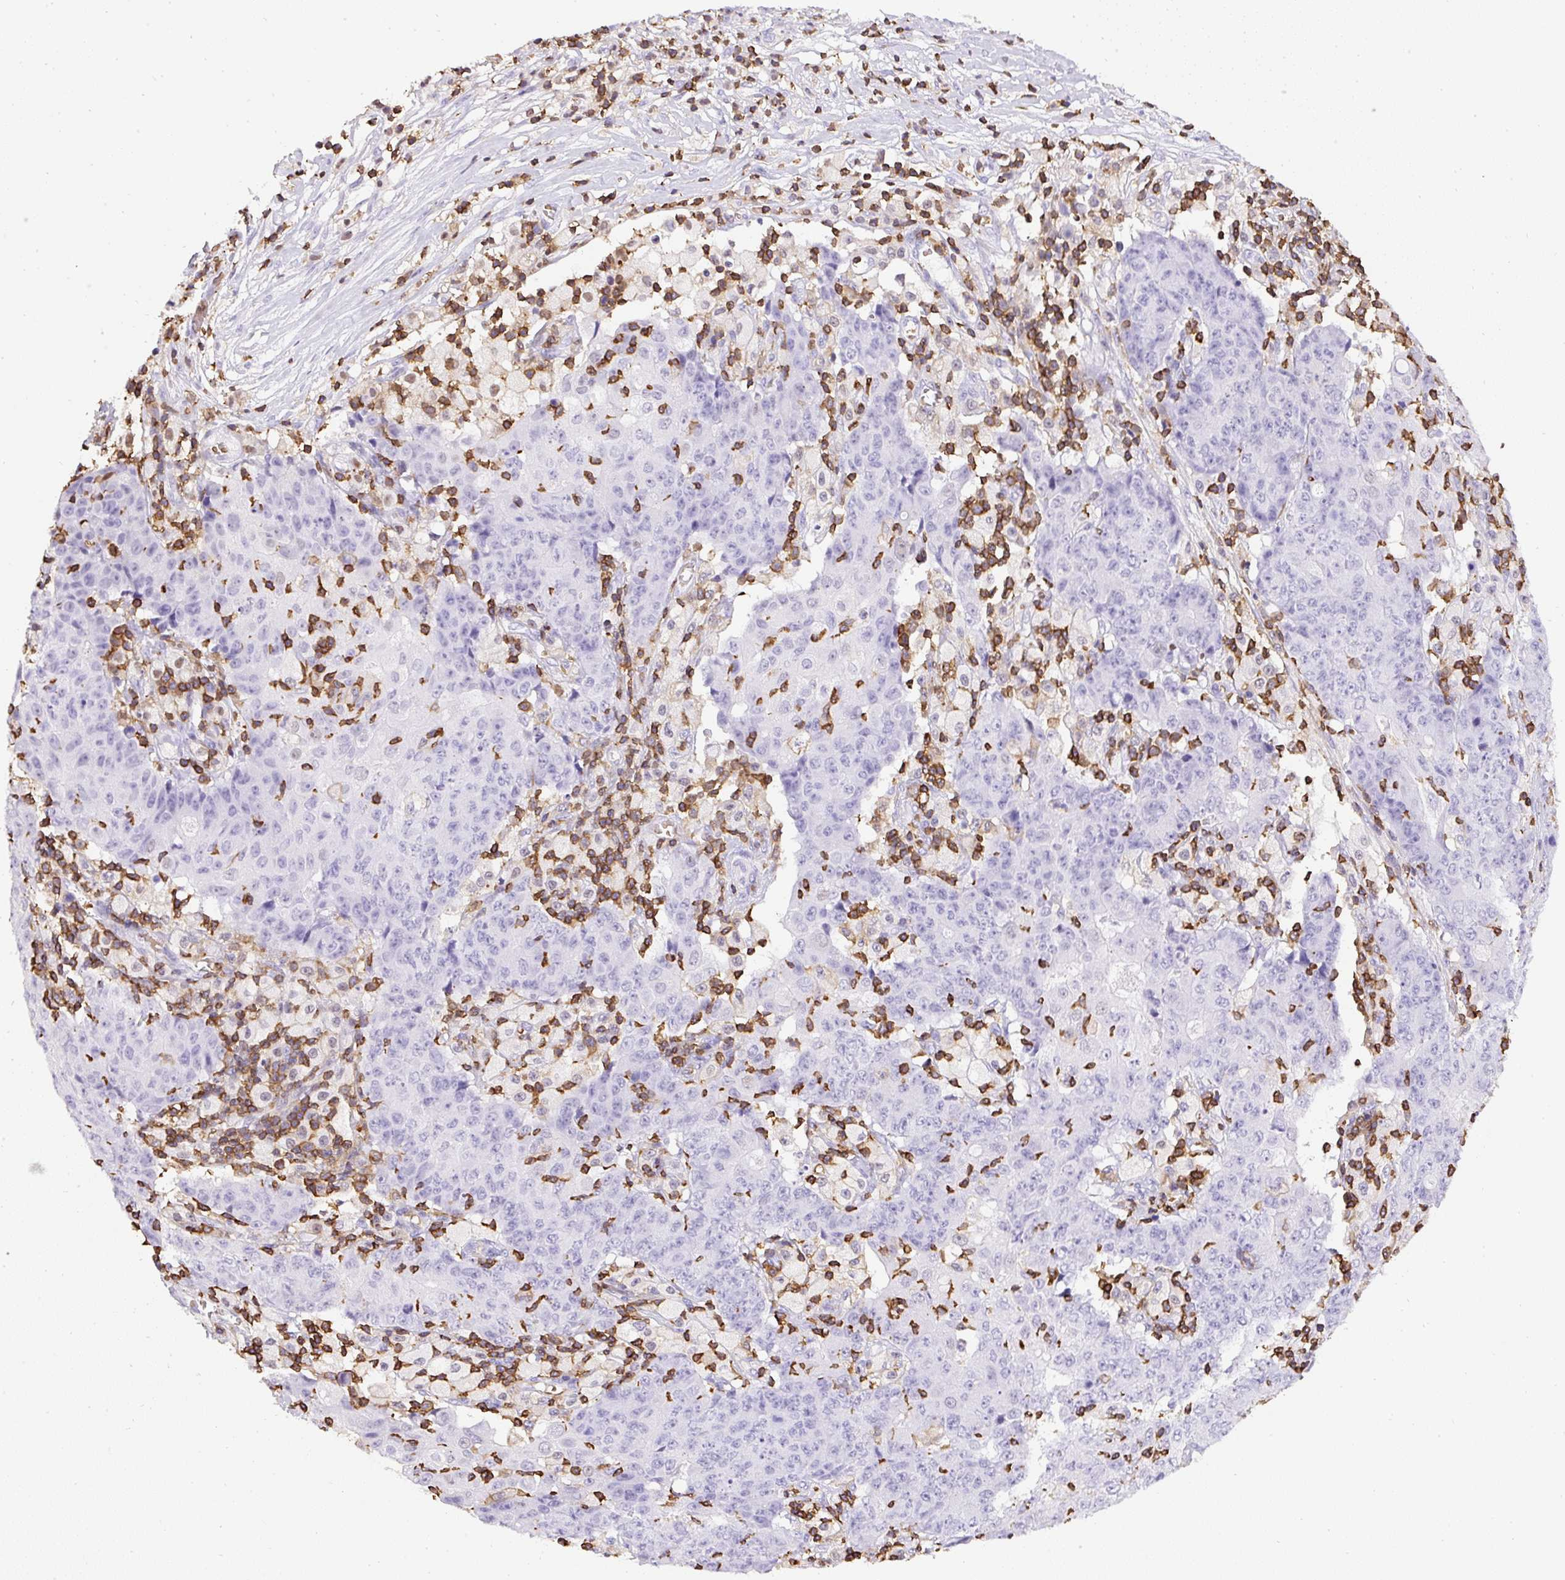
{"staining": {"intensity": "negative", "quantity": "none", "location": "none"}, "tissue": "ovarian cancer", "cell_type": "Tumor cells", "image_type": "cancer", "snomed": [{"axis": "morphology", "description": "Carcinoma, endometroid"}, {"axis": "topography", "description": "Ovary"}], "caption": "This is an immunohistochemistry image of human ovarian endometroid carcinoma. There is no staining in tumor cells.", "gene": "FAM228B", "patient": {"sex": "female", "age": 42}}